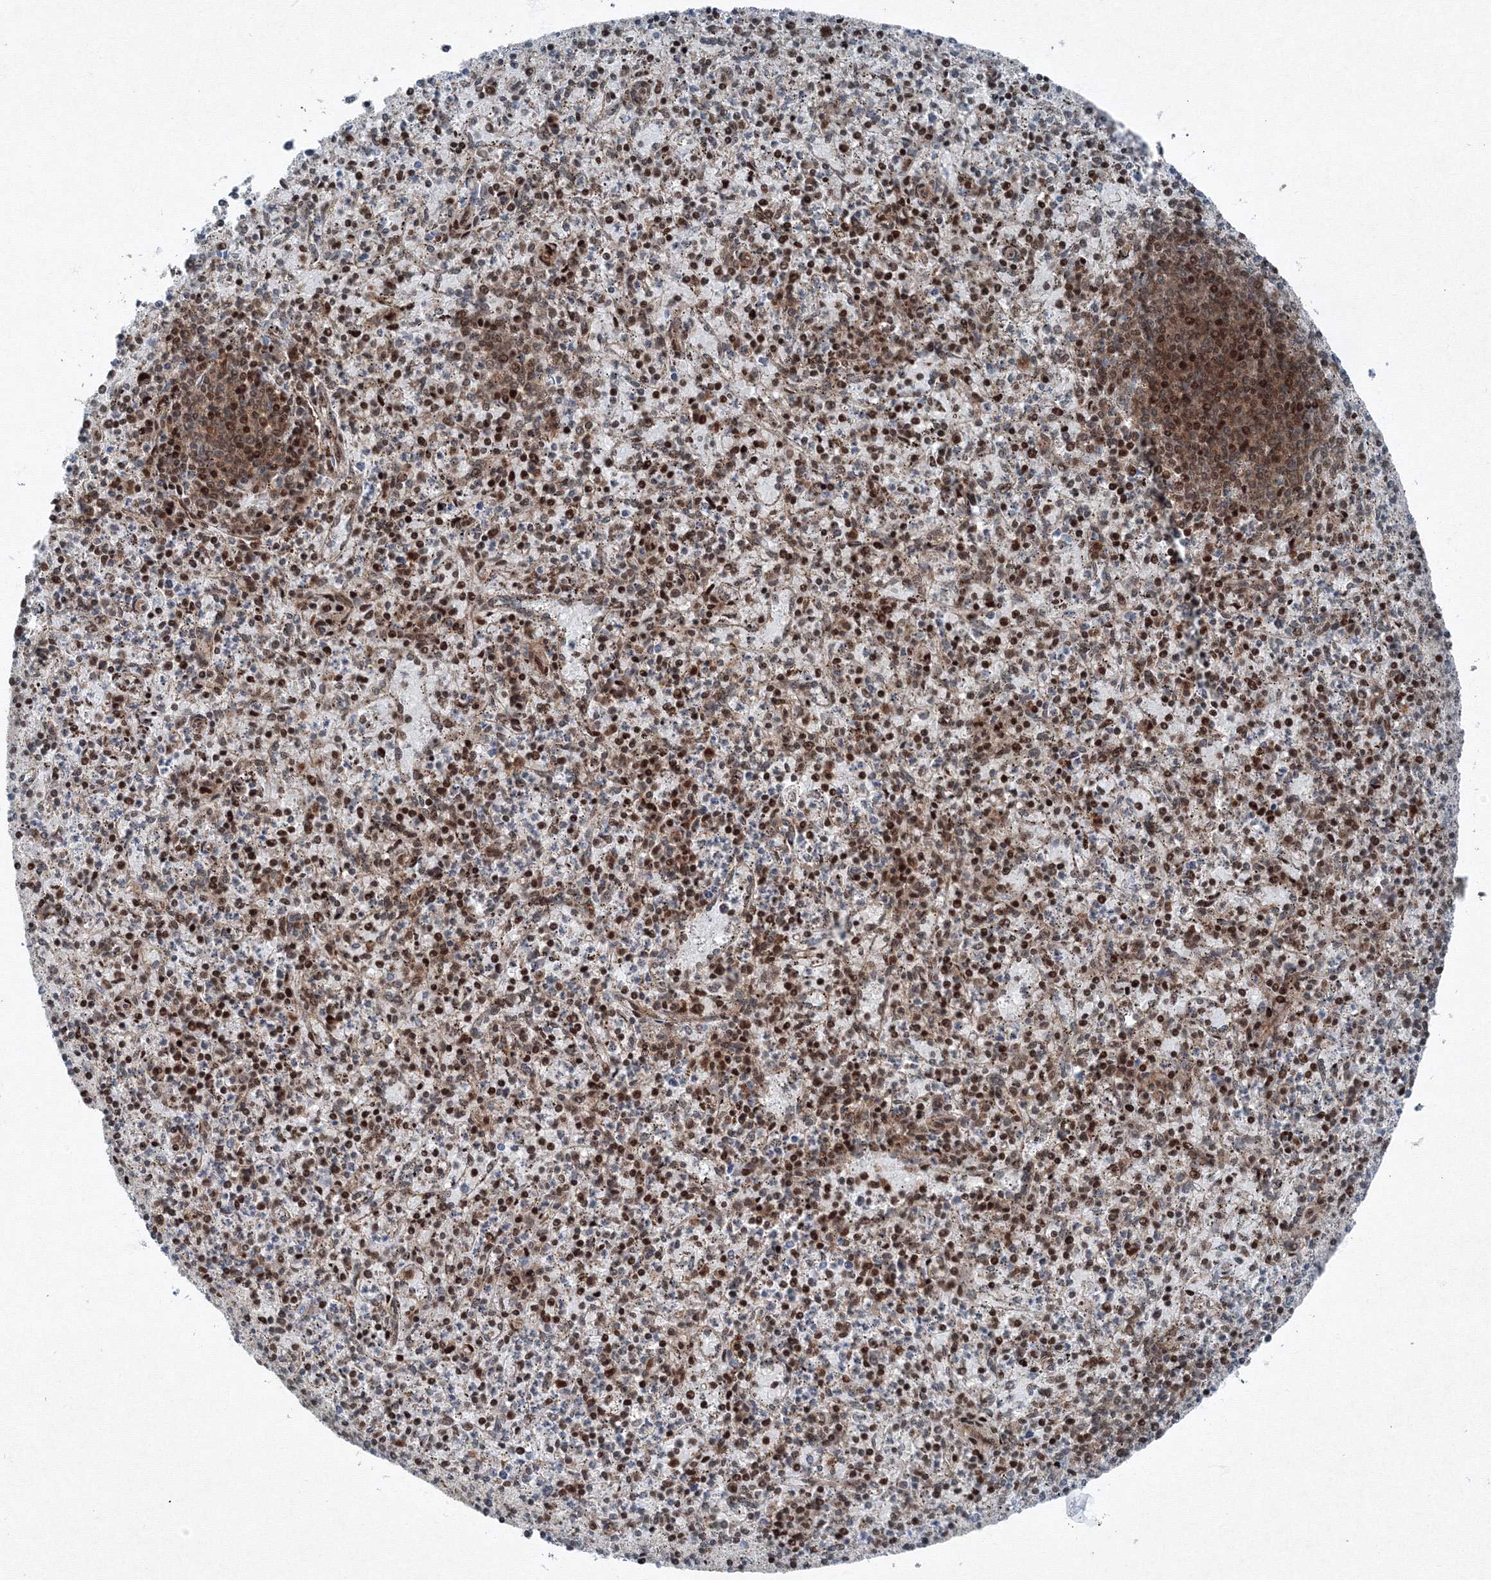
{"staining": {"intensity": "strong", "quantity": ">75%", "location": "nuclear"}, "tissue": "spleen", "cell_type": "Cells in red pulp", "image_type": "normal", "snomed": [{"axis": "morphology", "description": "Normal tissue, NOS"}, {"axis": "topography", "description": "Spleen"}], "caption": "IHC staining of normal spleen, which demonstrates high levels of strong nuclear staining in approximately >75% of cells in red pulp indicating strong nuclear protein expression. The staining was performed using DAB (3,3'-diaminobenzidine) (brown) for protein detection and nuclei were counterstained in hematoxylin (blue).", "gene": "SNRPC", "patient": {"sex": "male", "age": 72}}